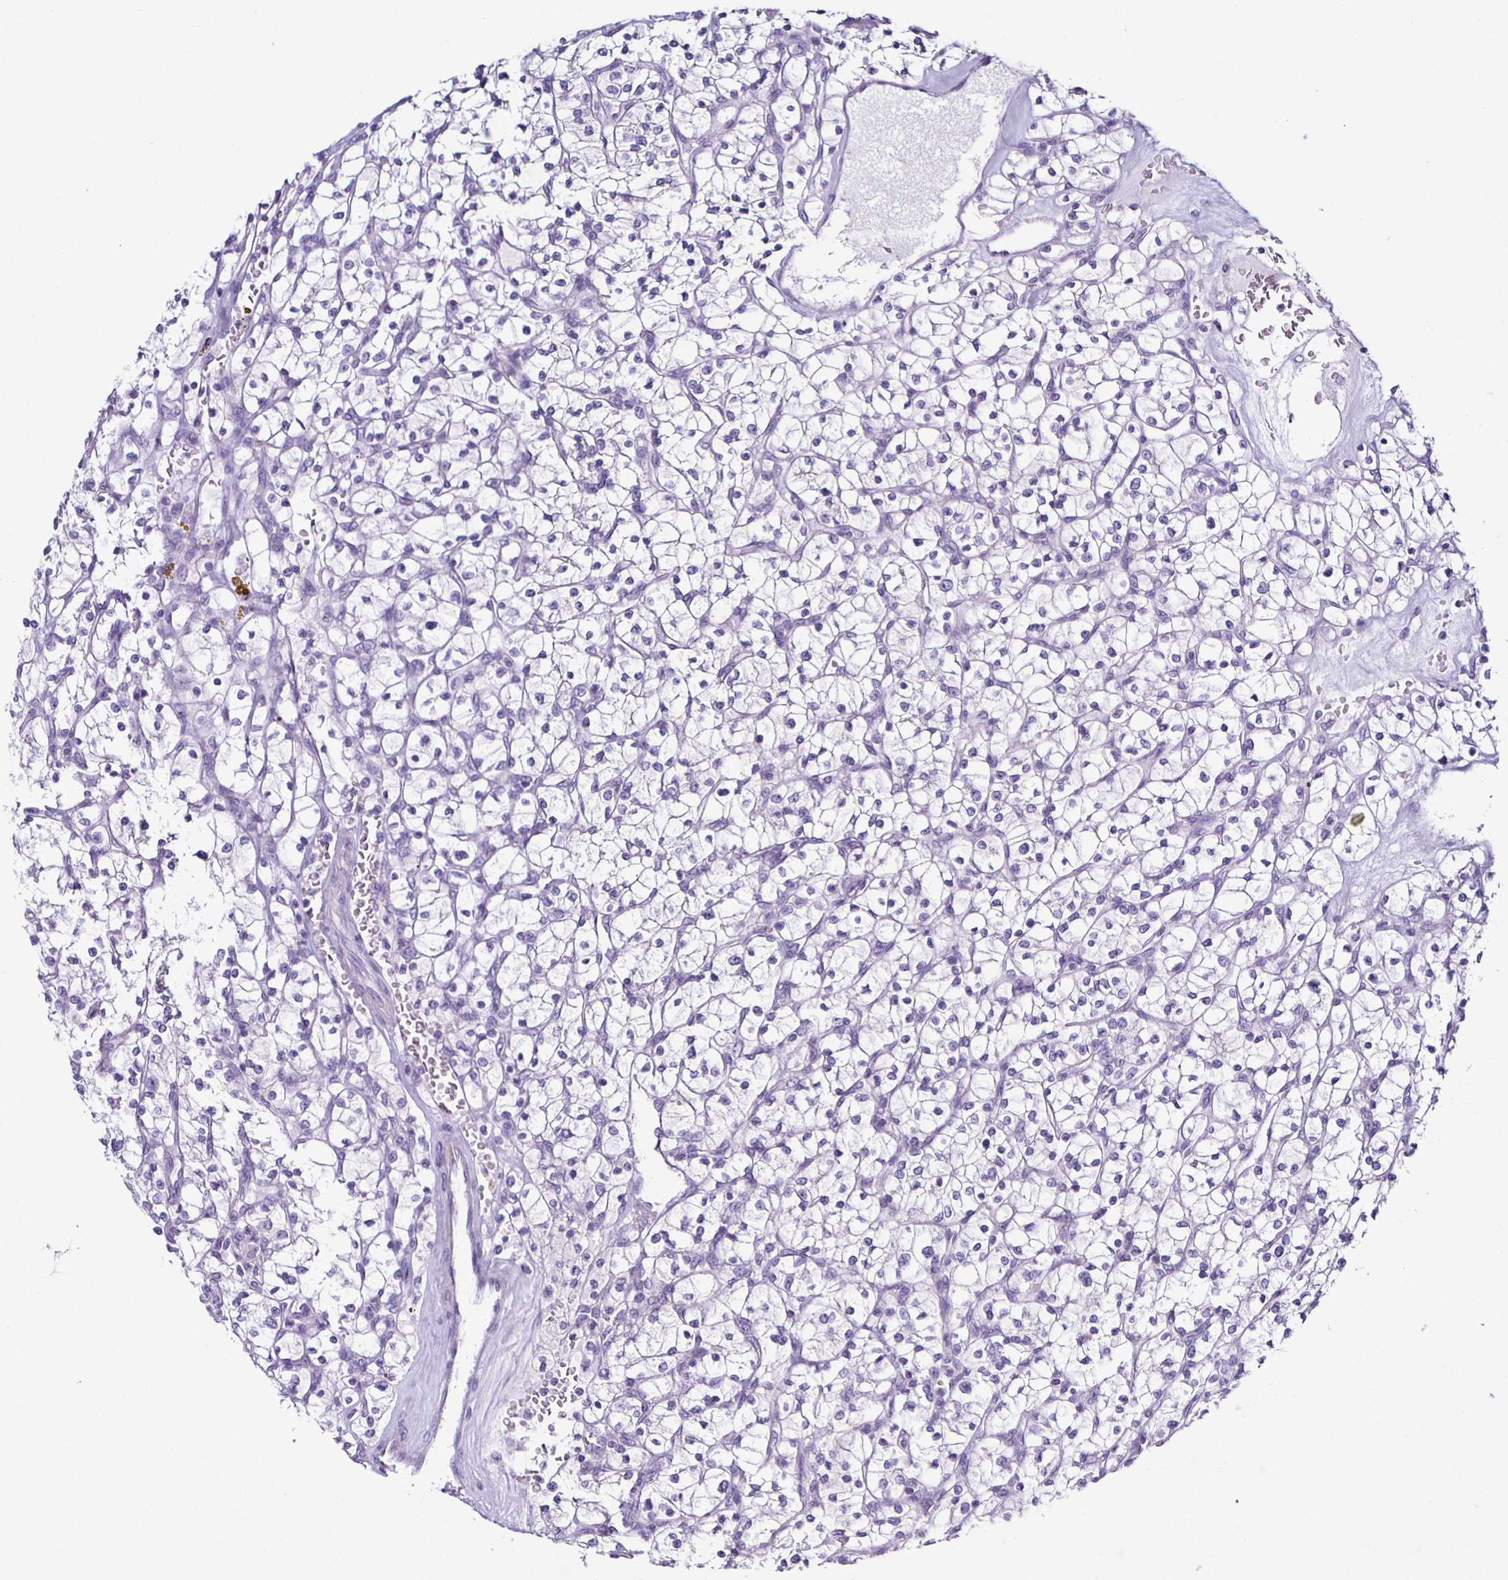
{"staining": {"intensity": "negative", "quantity": "none", "location": "none"}, "tissue": "renal cancer", "cell_type": "Tumor cells", "image_type": "cancer", "snomed": [{"axis": "morphology", "description": "Adenocarcinoma, NOS"}, {"axis": "topography", "description": "Kidney"}], "caption": "There is no significant expression in tumor cells of adenocarcinoma (renal). Brightfield microscopy of immunohistochemistry (IHC) stained with DAB (brown) and hematoxylin (blue), captured at high magnification.", "gene": "AQP6", "patient": {"sex": "female", "age": 64}}